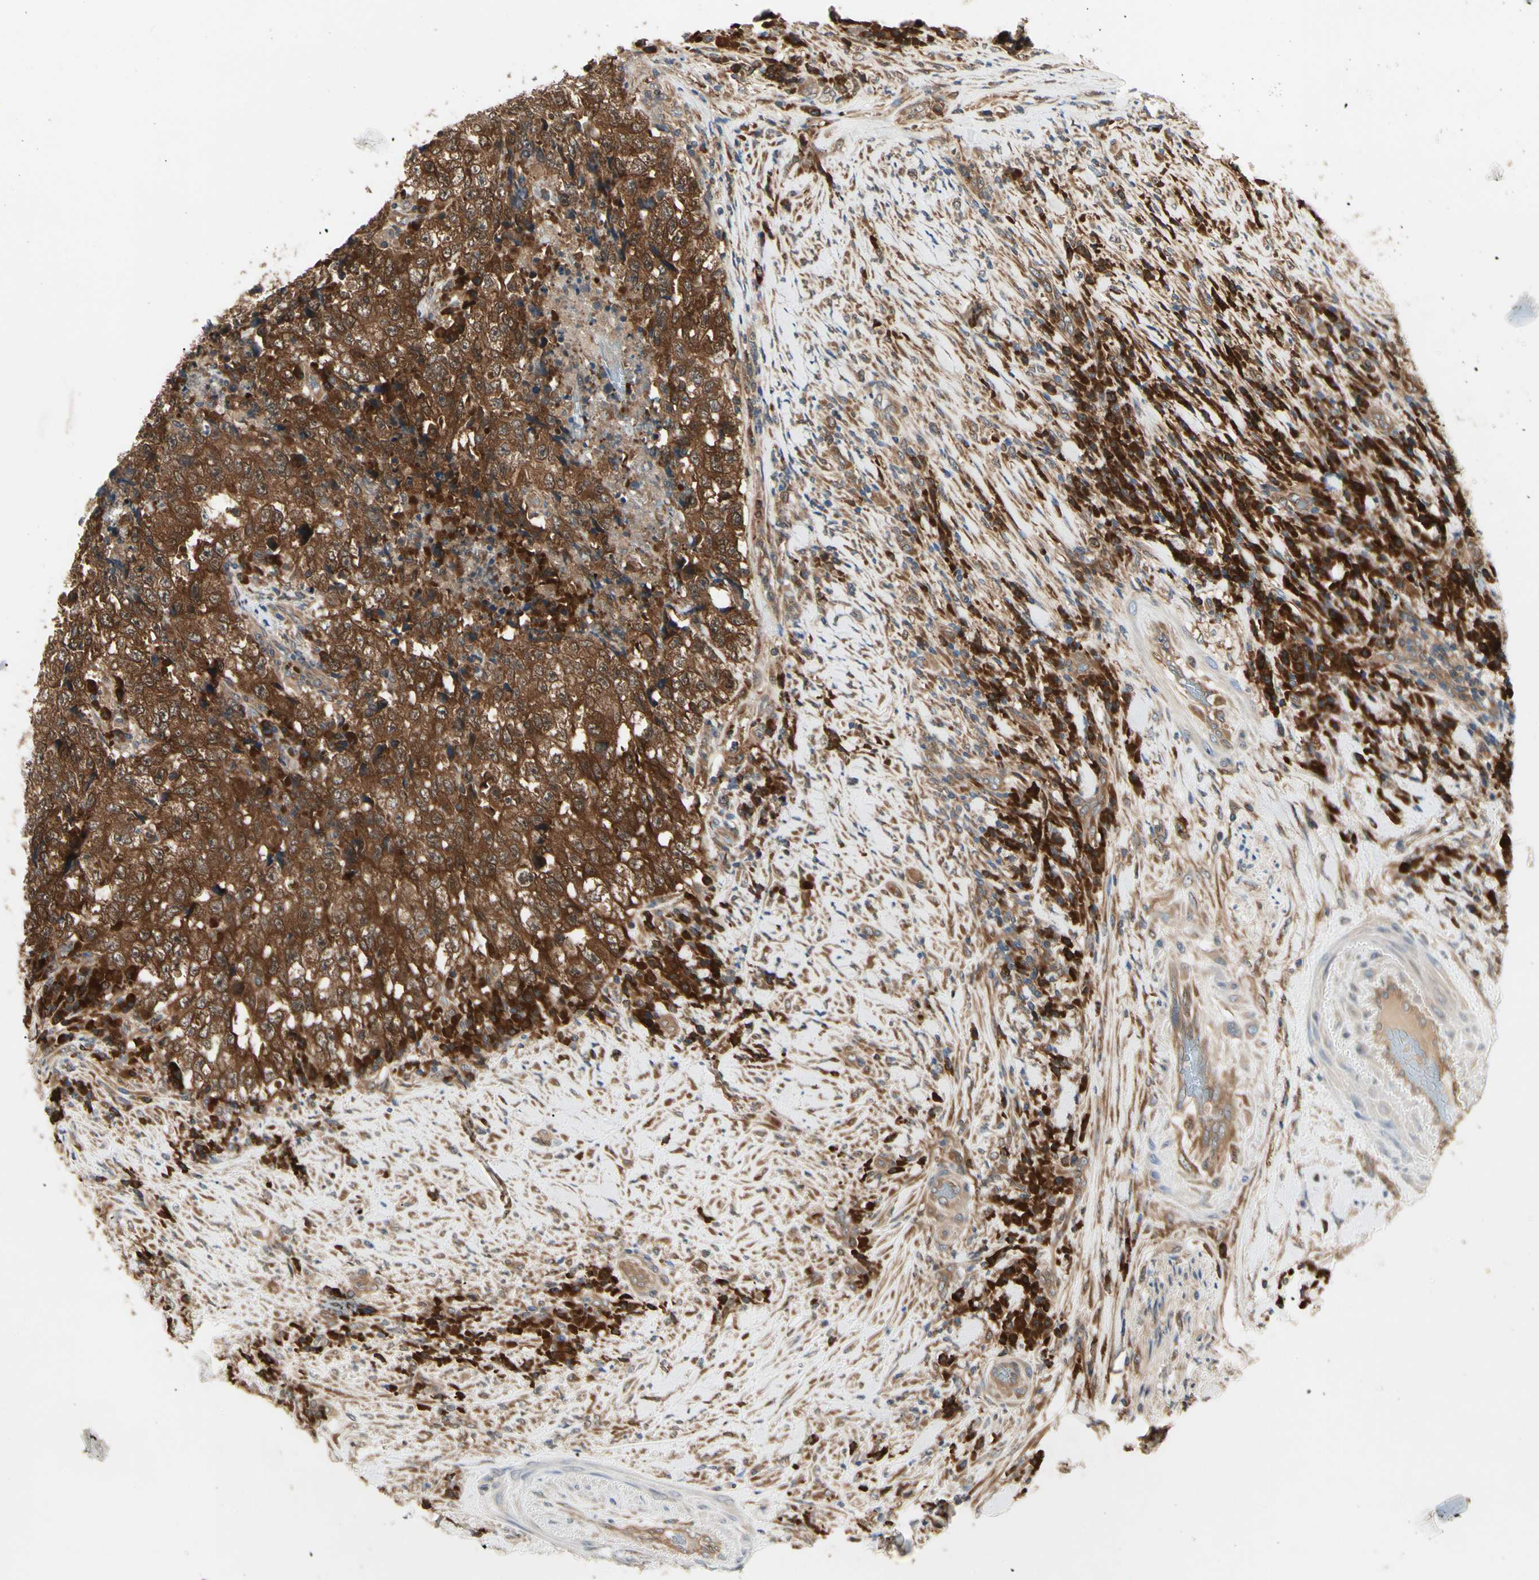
{"staining": {"intensity": "strong", "quantity": ">75%", "location": "cytoplasmic/membranous,nuclear"}, "tissue": "testis cancer", "cell_type": "Tumor cells", "image_type": "cancer", "snomed": [{"axis": "morphology", "description": "Necrosis, NOS"}, {"axis": "morphology", "description": "Carcinoma, Embryonal, NOS"}, {"axis": "topography", "description": "Testis"}], "caption": "Human testis cancer stained with a brown dye reveals strong cytoplasmic/membranous and nuclear positive expression in approximately >75% of tumor cells.", "gene": "NME1-NME2", "patient": {"sex": "male", "age": 19}}